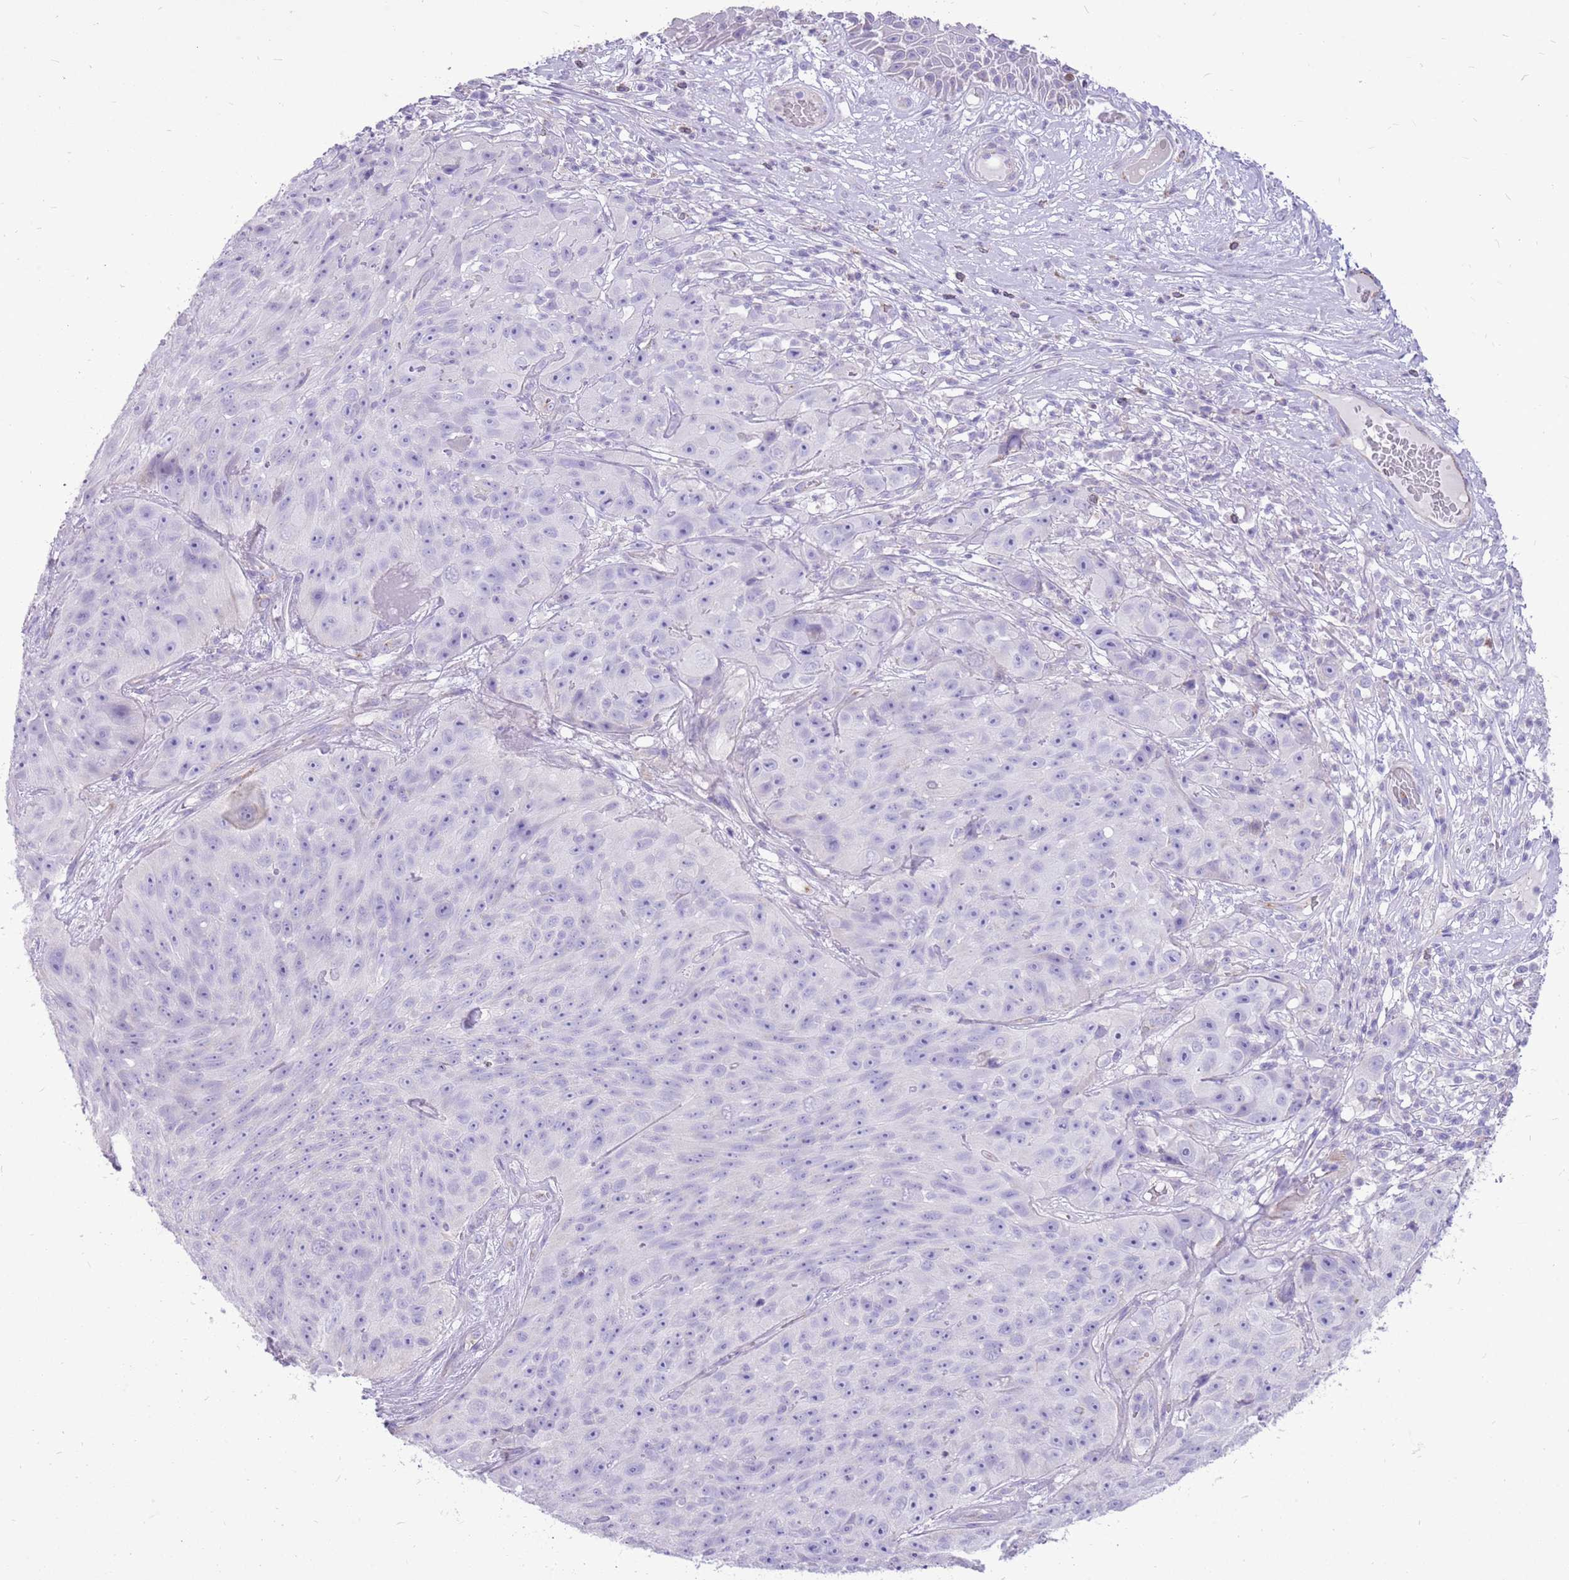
{"staining": {"intensity": "negative", "quantity": "none", "location": "none"}, "tissue": "skin cancer", "cell_type": "Tumor cells", "image_type": "cancer", "snomed": [{"axis": "morphology", "description": "Squamous cell carcinoma, NOS"}, {"axis": "topography", "description": "Skin"}], "caption": "IHC image of neoplastic tissue: human skin cancer (squamous cell carcinoma) stained with DAB (3,3'-diaminobenzidine) displays no significant protein staining in tumor cells.", "gene": "PCNX1", "patient": {"sex": "female", "age": 87}}